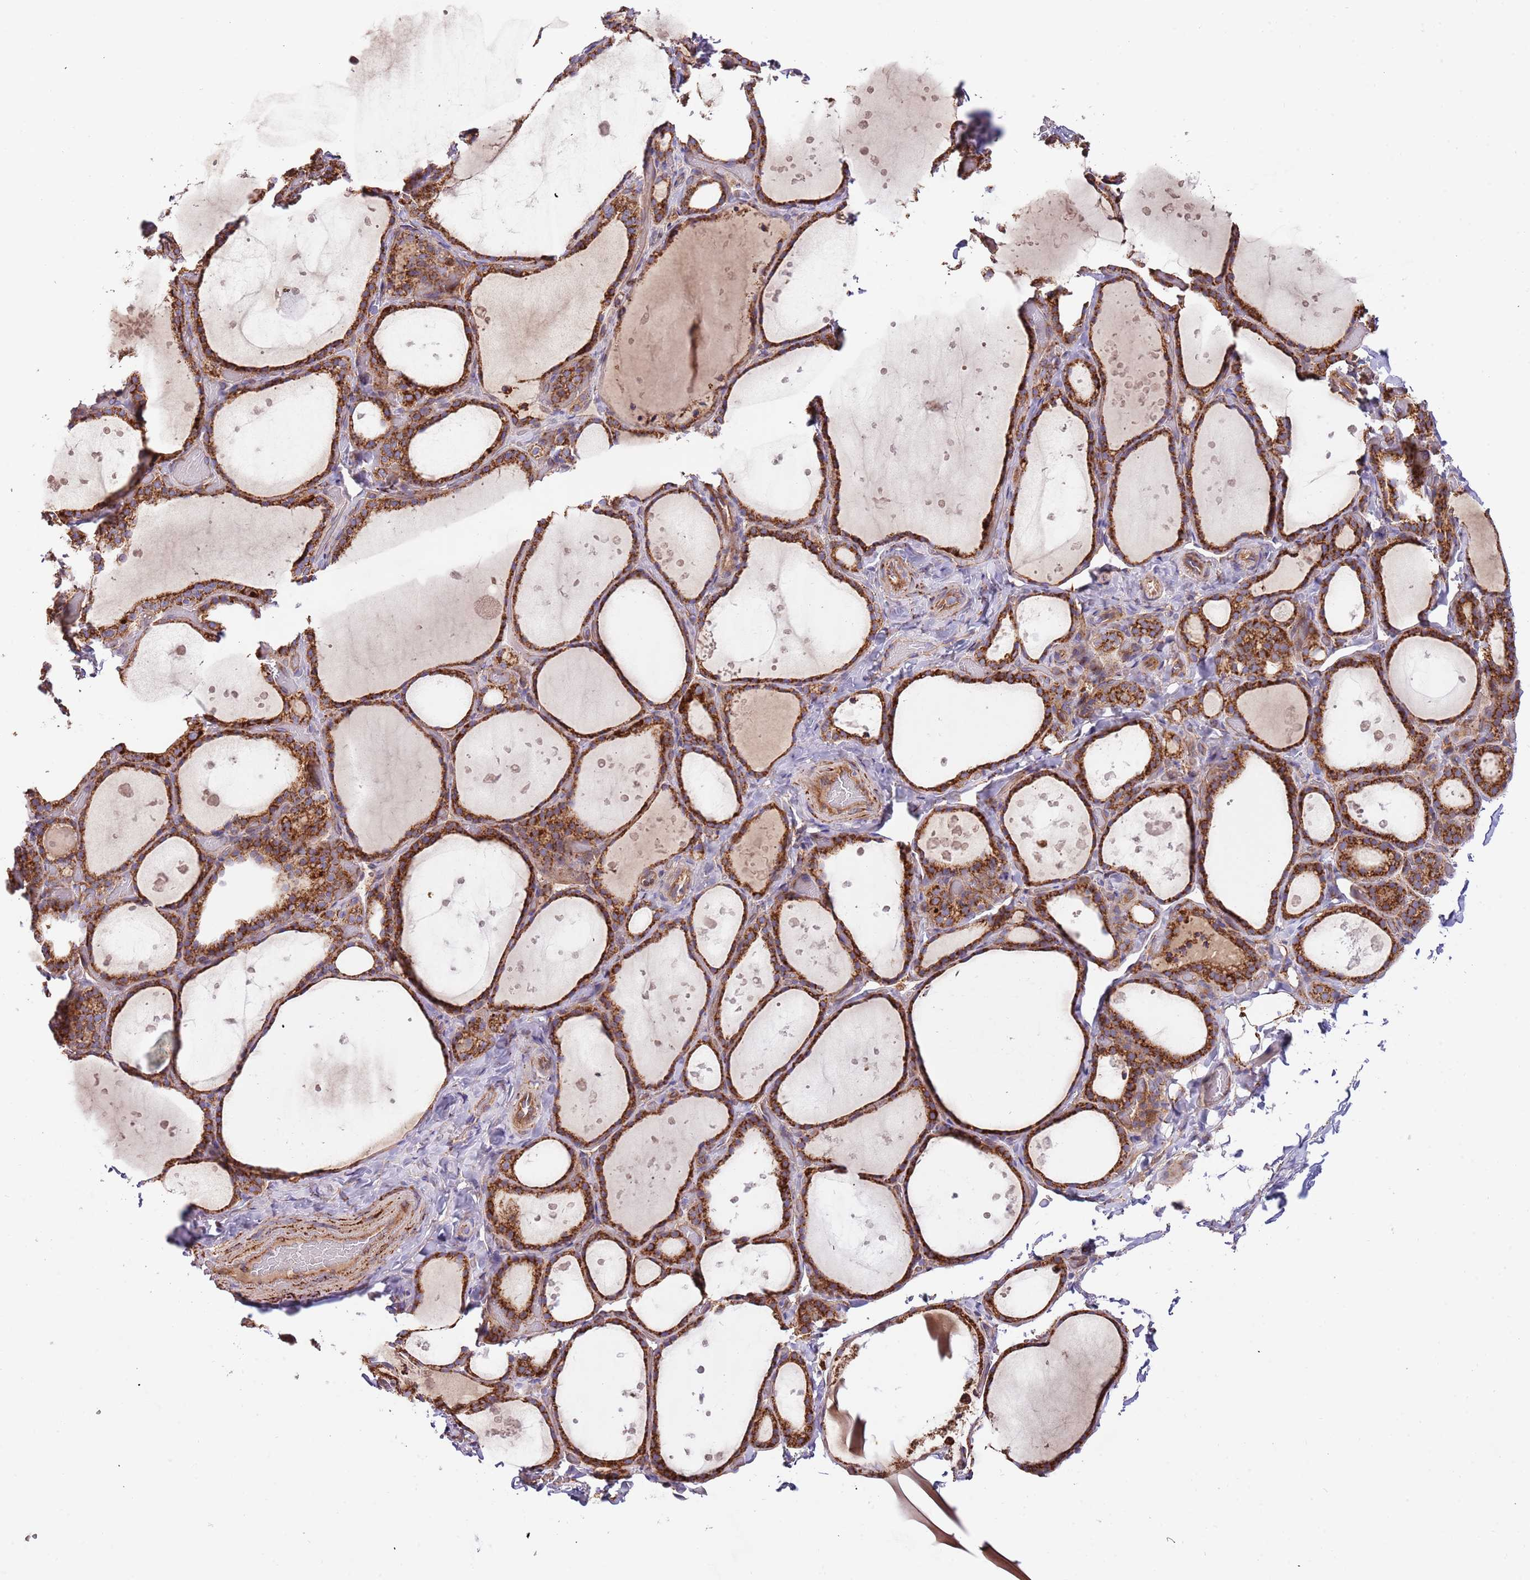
{"staining": {"intensity": "strong", "quantity": ">75%", "location": "cytoplasmic/membranous"}, "tissue": "thyroid gland", "cell_type": "Glandular cells", "image_type": "normal", "snomed": [{"axis": "morphology", "description": "Normal tissue, NOS"}, {"axis": "topography", "description": "Thyroid gland"}], "caption": "Brown immunohistochemical staining in normal human thyroid gland shows strong cytoplasmic/membranous positivity in about >75% of glandular cells. Nuclei are stained in blue.", "gene": "DOCK6", "patient": {"sex": "female", "age": 44}}